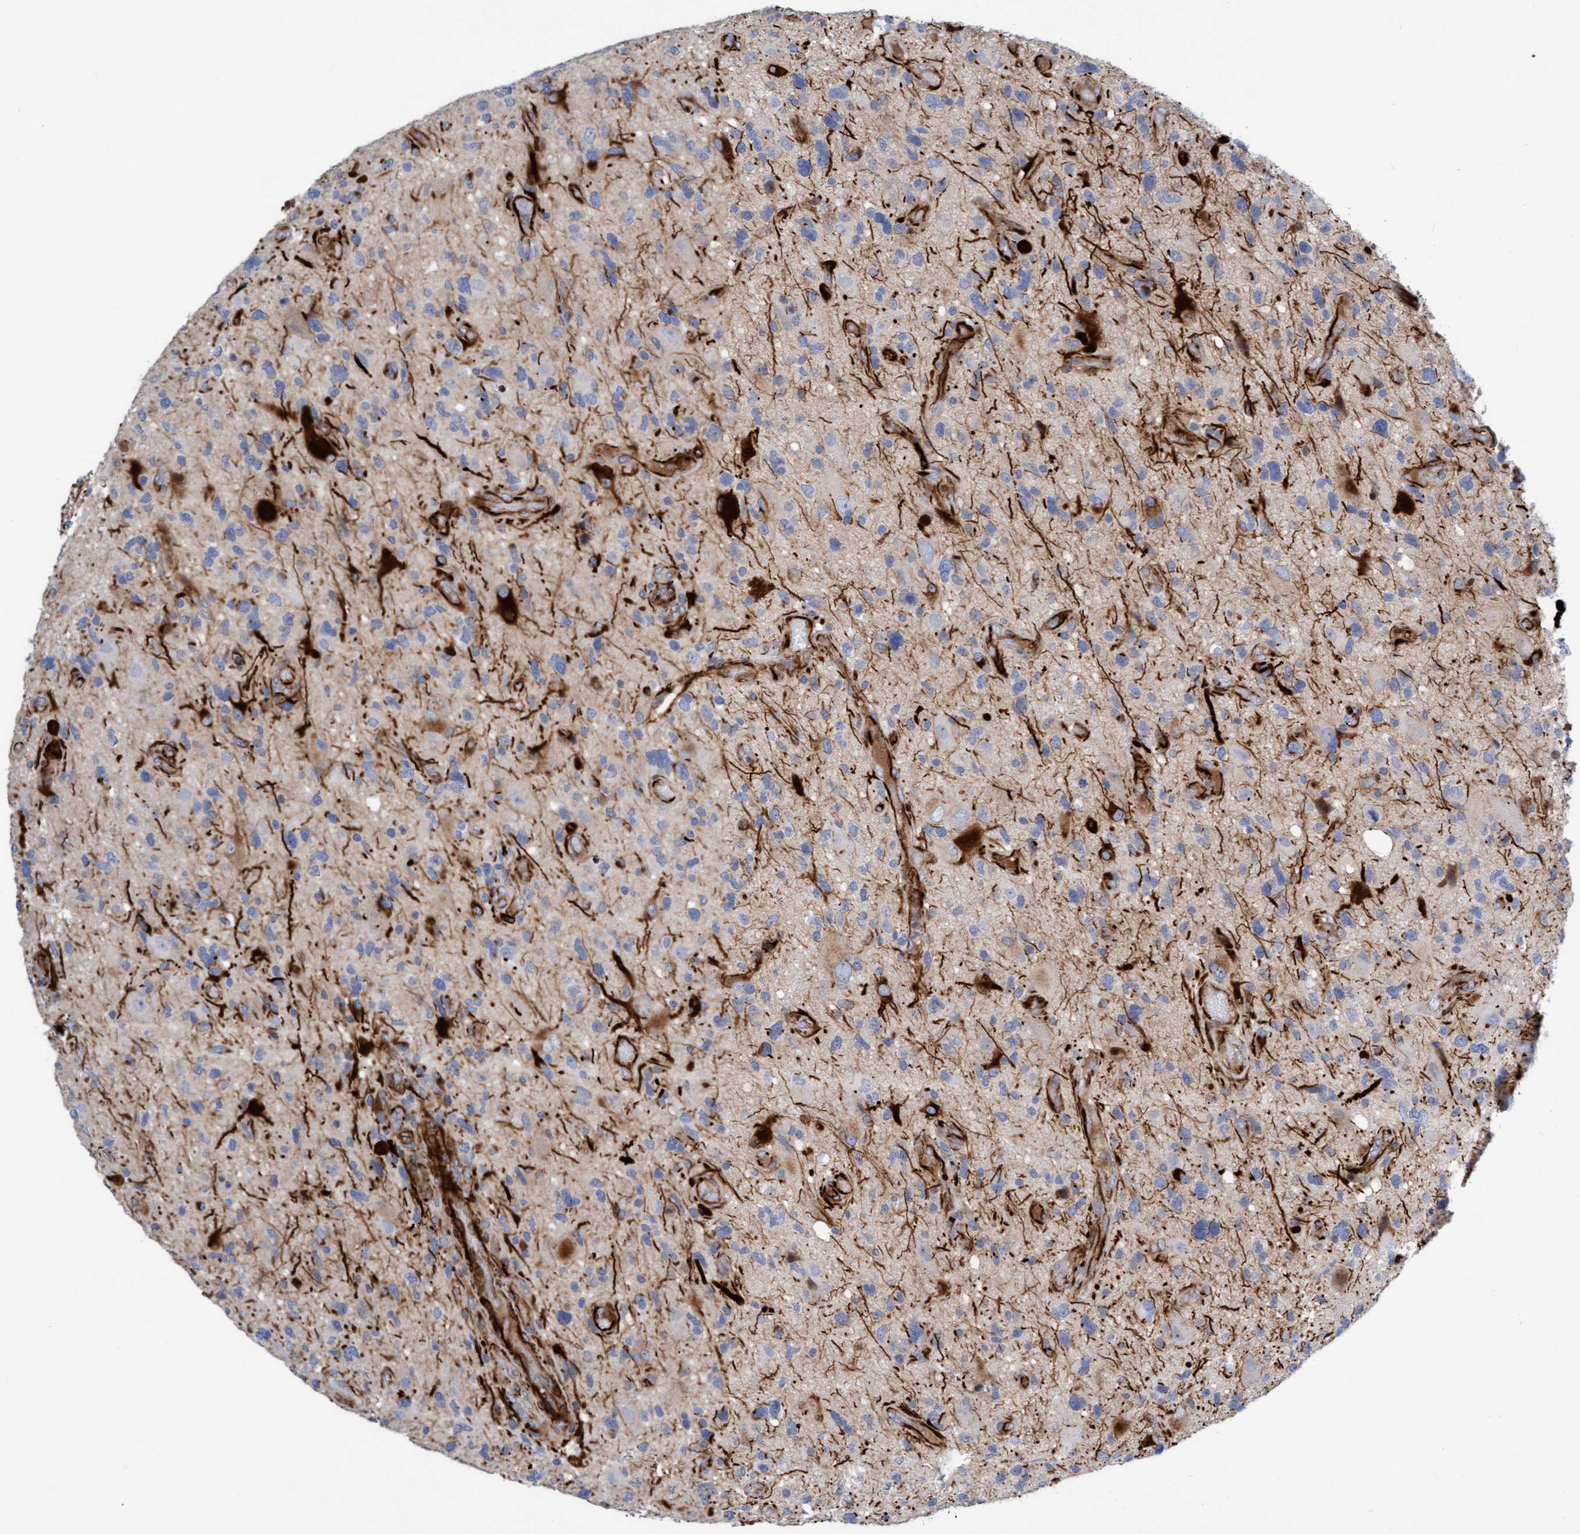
{"staining": {"intensity": "negative", "quantity": "none", "location": "none"}, "tissue": "glioma", "cell_type": "Tumor cells", "image_type": "cancer", "snomed": [{"axis": "morphology", "description": "Glioma, malignant, High grade"}, {"axis": "topography", "description": "Brain"}], "caption": "Human malignant glioma (high-grade) stained for a protein using immunohistochemistry demonstrates no positivity in tumor cells.", "gene": "POLG2", "patient": {"sex": "male", "age": 33}}